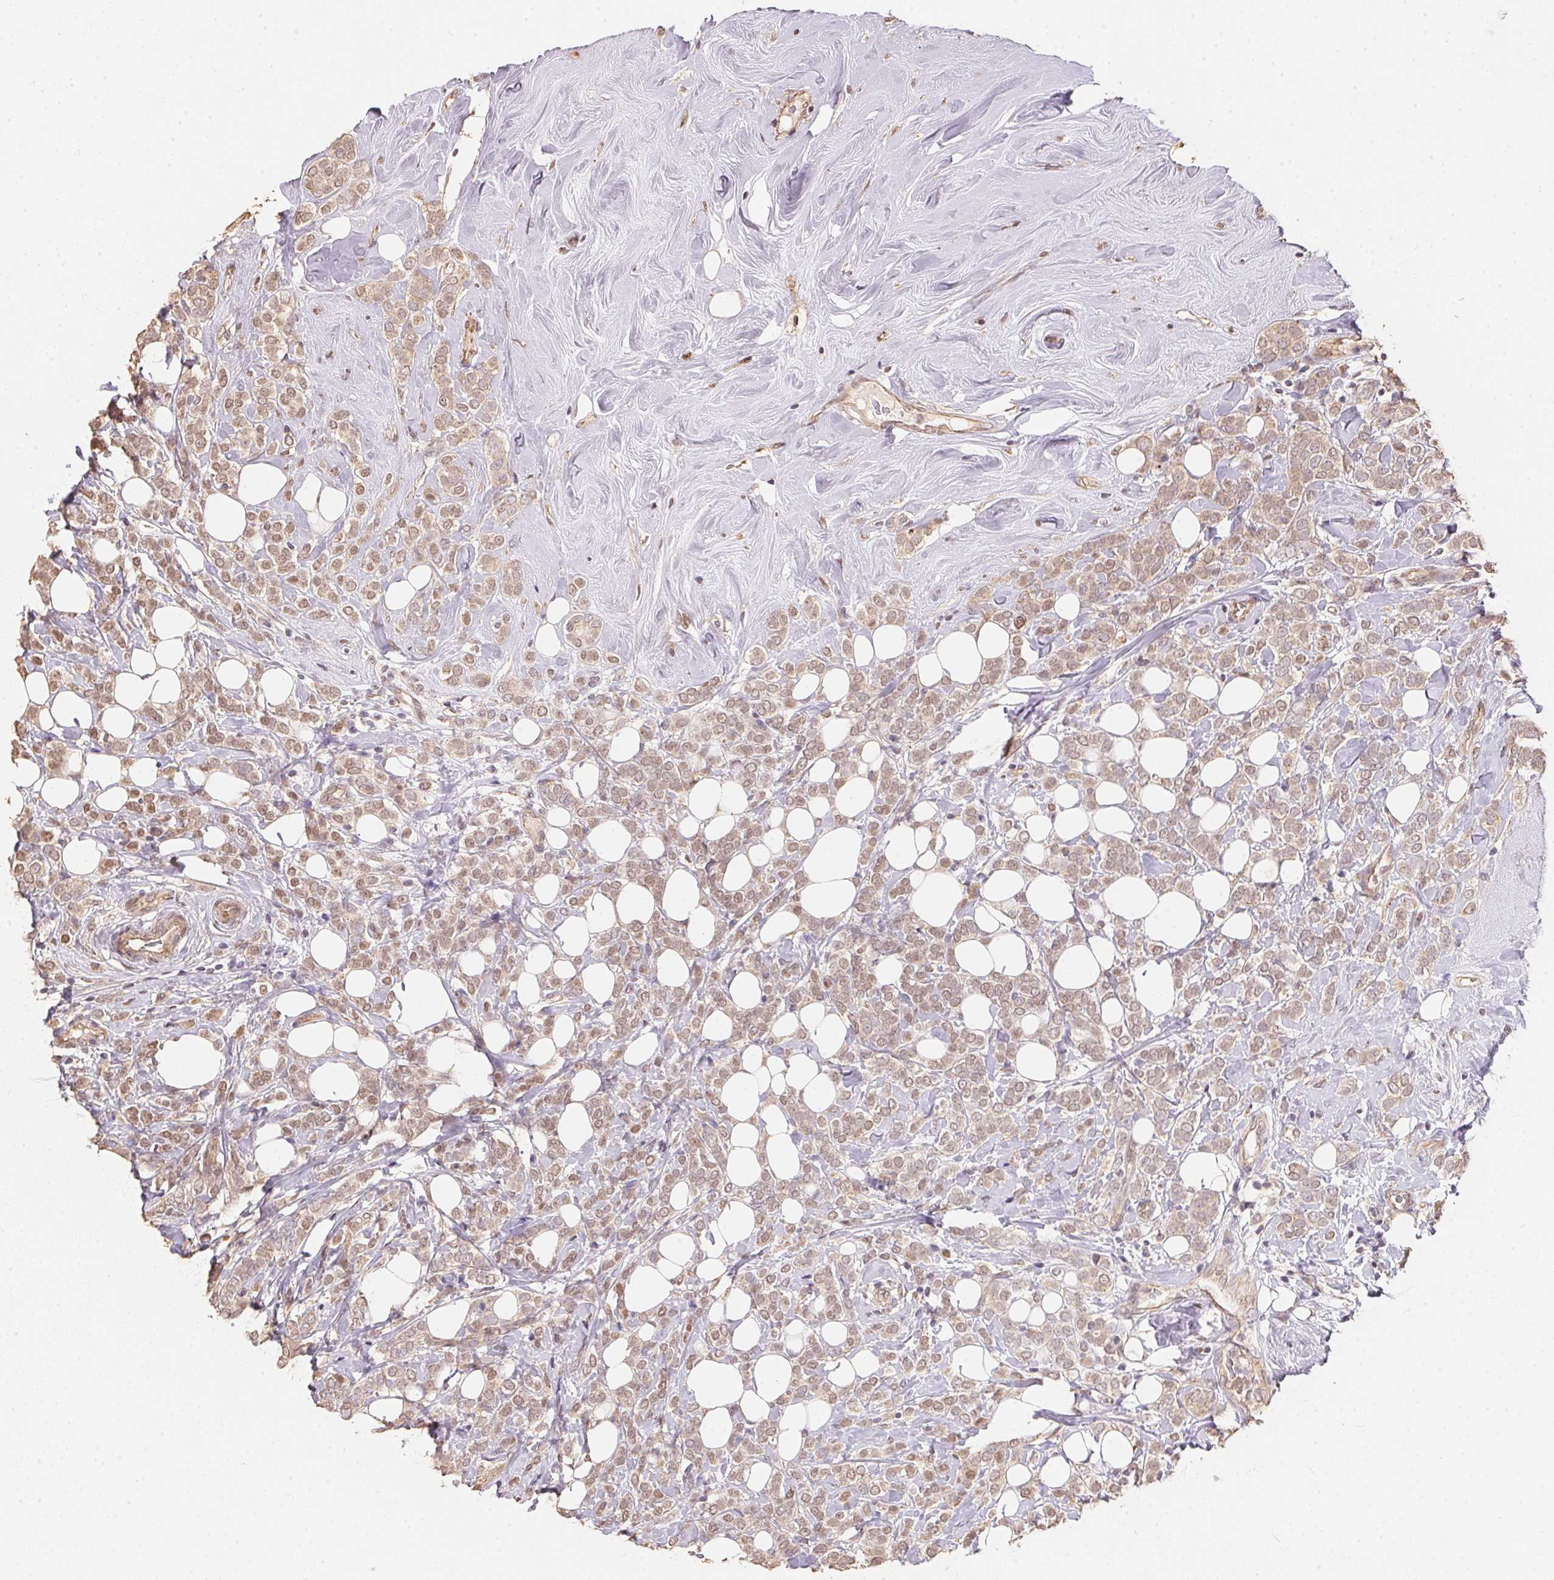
{"staining": {"intensity": "moderate", "quantity": ">75%", "location": "cytoplasmic/membranous"}, "tissue": "breast cancer", "cell_type": "Tumor cells", "image_type": "cancer", "snomed": [{"axis": "morphology", "description": "Lobular carcinoma"}, {"axis": "topography", "description": "Breast"}], "caption": "Breast cancer (lobular carcinoma) stained with a brown dye exhibits moderate cytoplasmic/membranous positive staining in approximately >75% of tumor cells.", "gene": "TMEM222", "patient": {"sex": "female", "age": 49}}